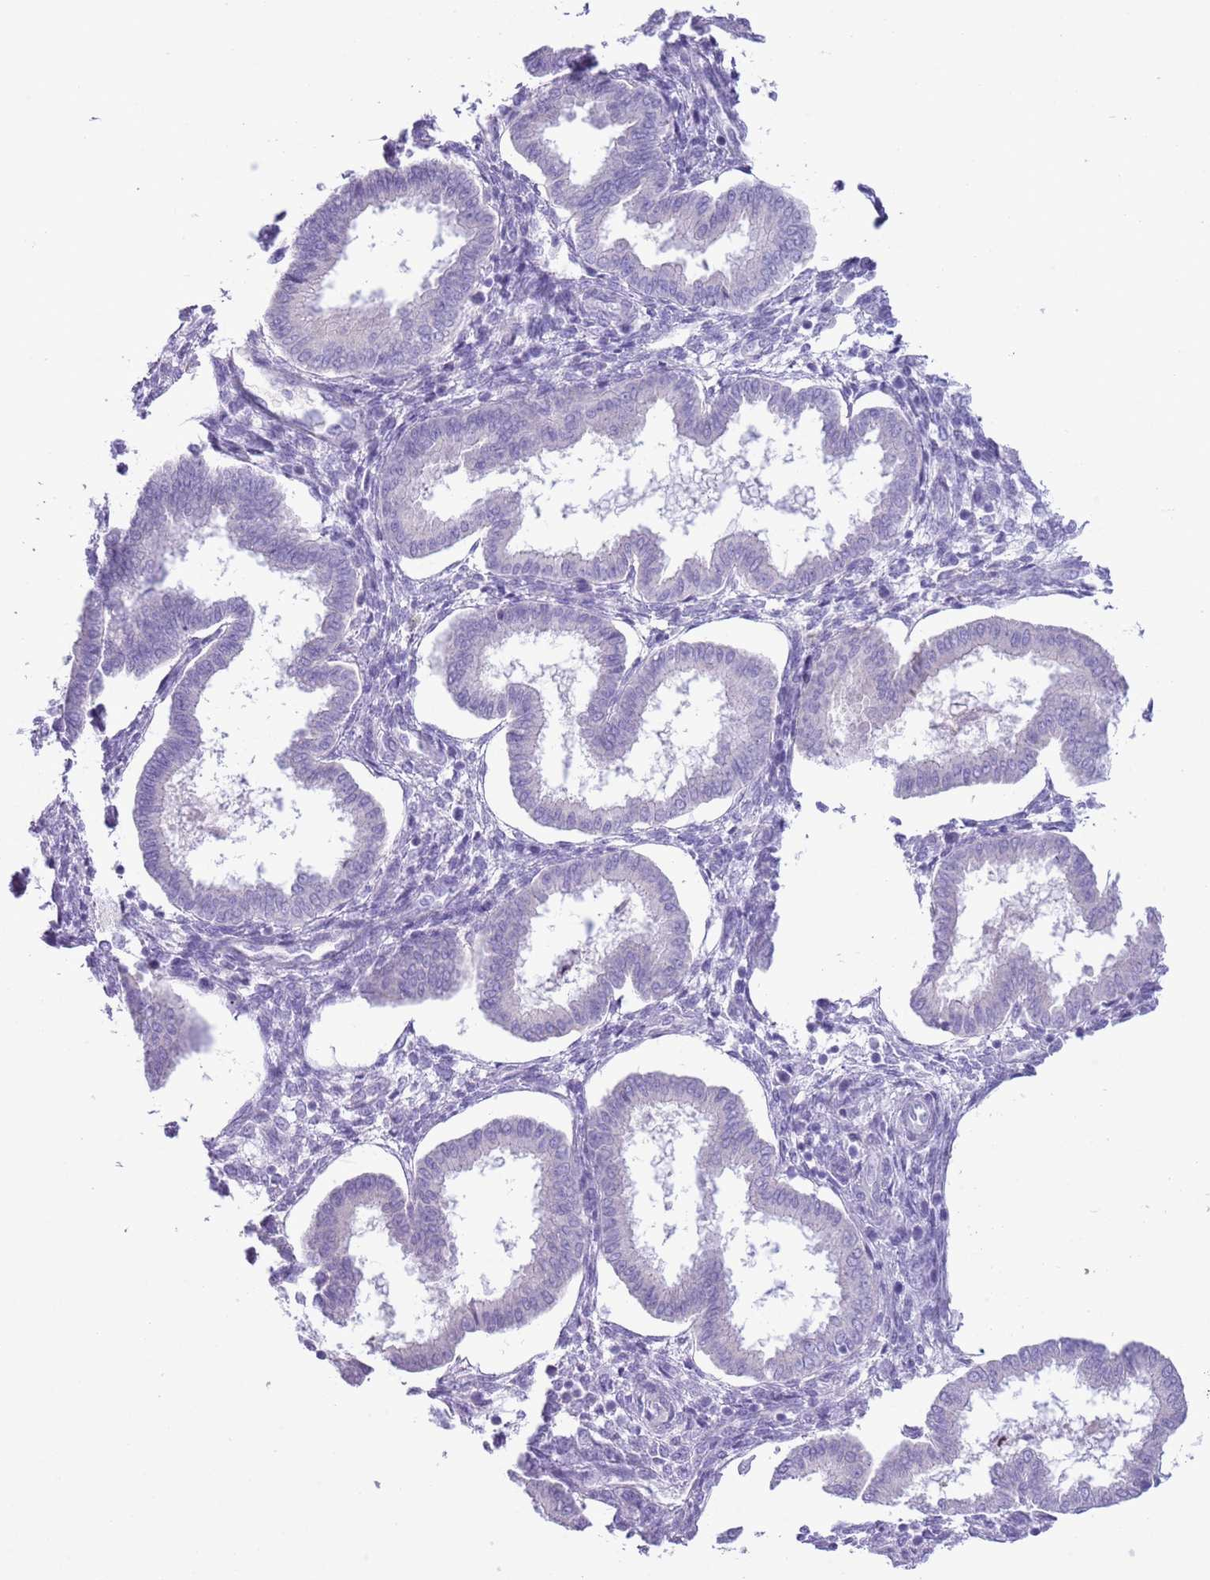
{"staining": {"intensity": "negative", "quantity": "none", "location": "none"}, "tissue": "endometrium", "cell_type": "Cells in endometrial stroma", "image_type": "normal", "snomed": [{"axis": "morphology", "description": "Normal tissue, NOS"}, {"axis": "topography", "description": "Endometrium"}], "caption": "This micrograph is of unremarkable endometrium stained with immunohistochemistry (IHC) to label a protein in brown with the nuclei are counter-stained blue. There is no expression in cells in endometrial stroma. Nuclei are stained in blue.", "gene": "OR6M1", "patient": {"sex": "female", "age": 24}}